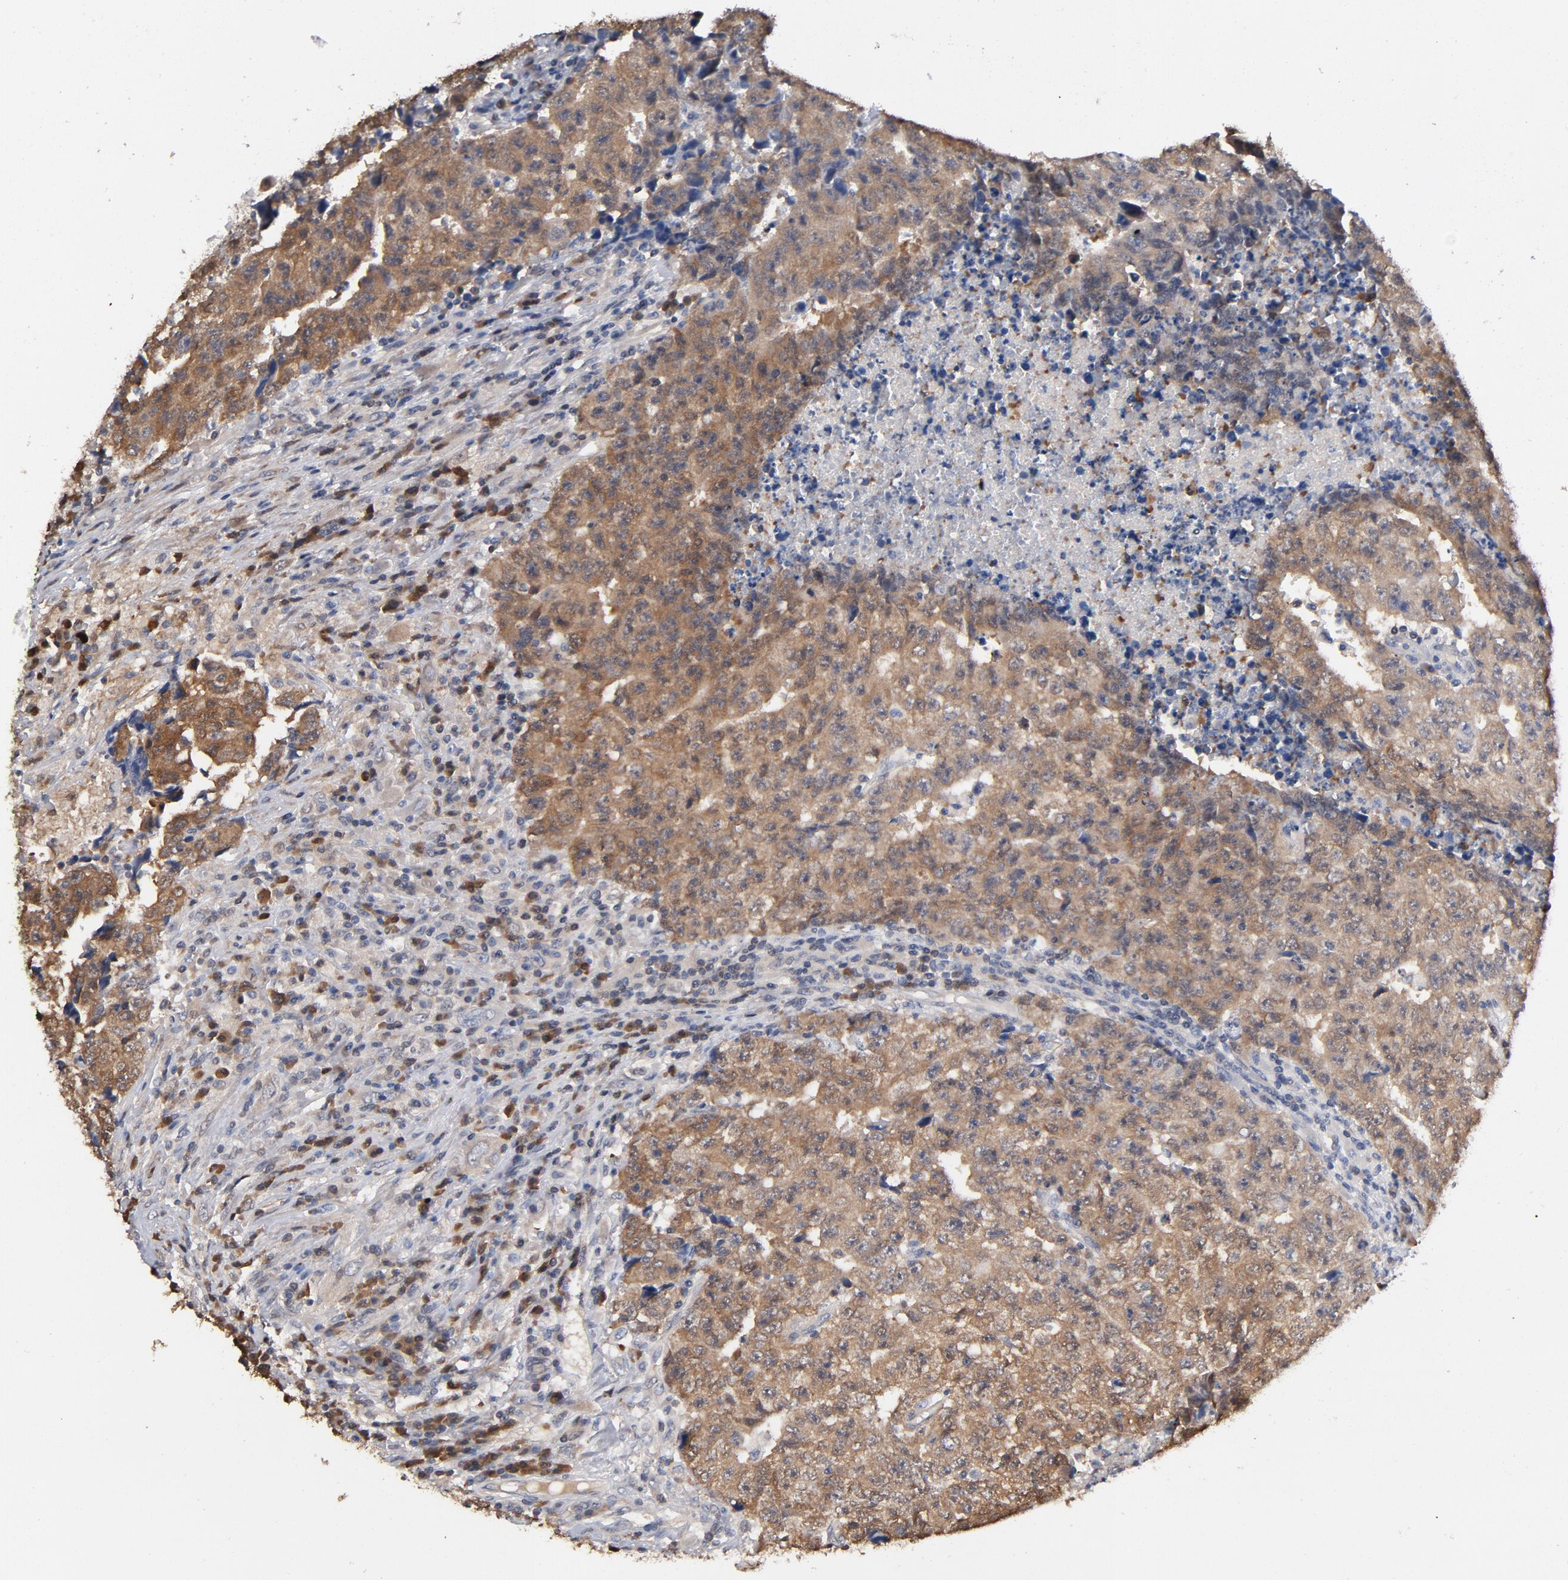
{"staining": {"intensity": "moderate", "quantity": ">75%", "location": "cytoplasmic/membranous"}, "tissue": "testis cancer", "cell_type": "Tumor cells", "image_type": "cancer", "snomed": [{"axis": "morphology", "description": "Necrosis, NOS"}, {"axis": "morphology", "description": "Carcinoma, Embryonal, NOS"}, {"axis": "topography", "description": "Testis"}], "caption": "A photomicrograph of testis embryonal carcinoma stained for a protein demonstrates moderate cytoplasmic/membranous brown staining in tumor cells. The staining was performed using DAB, with brown indicating positive protein expression. Nuclei are stained blue with hematoxylin.", "gene": "MIF", "patient": {"sex": "male", "age": 19}}